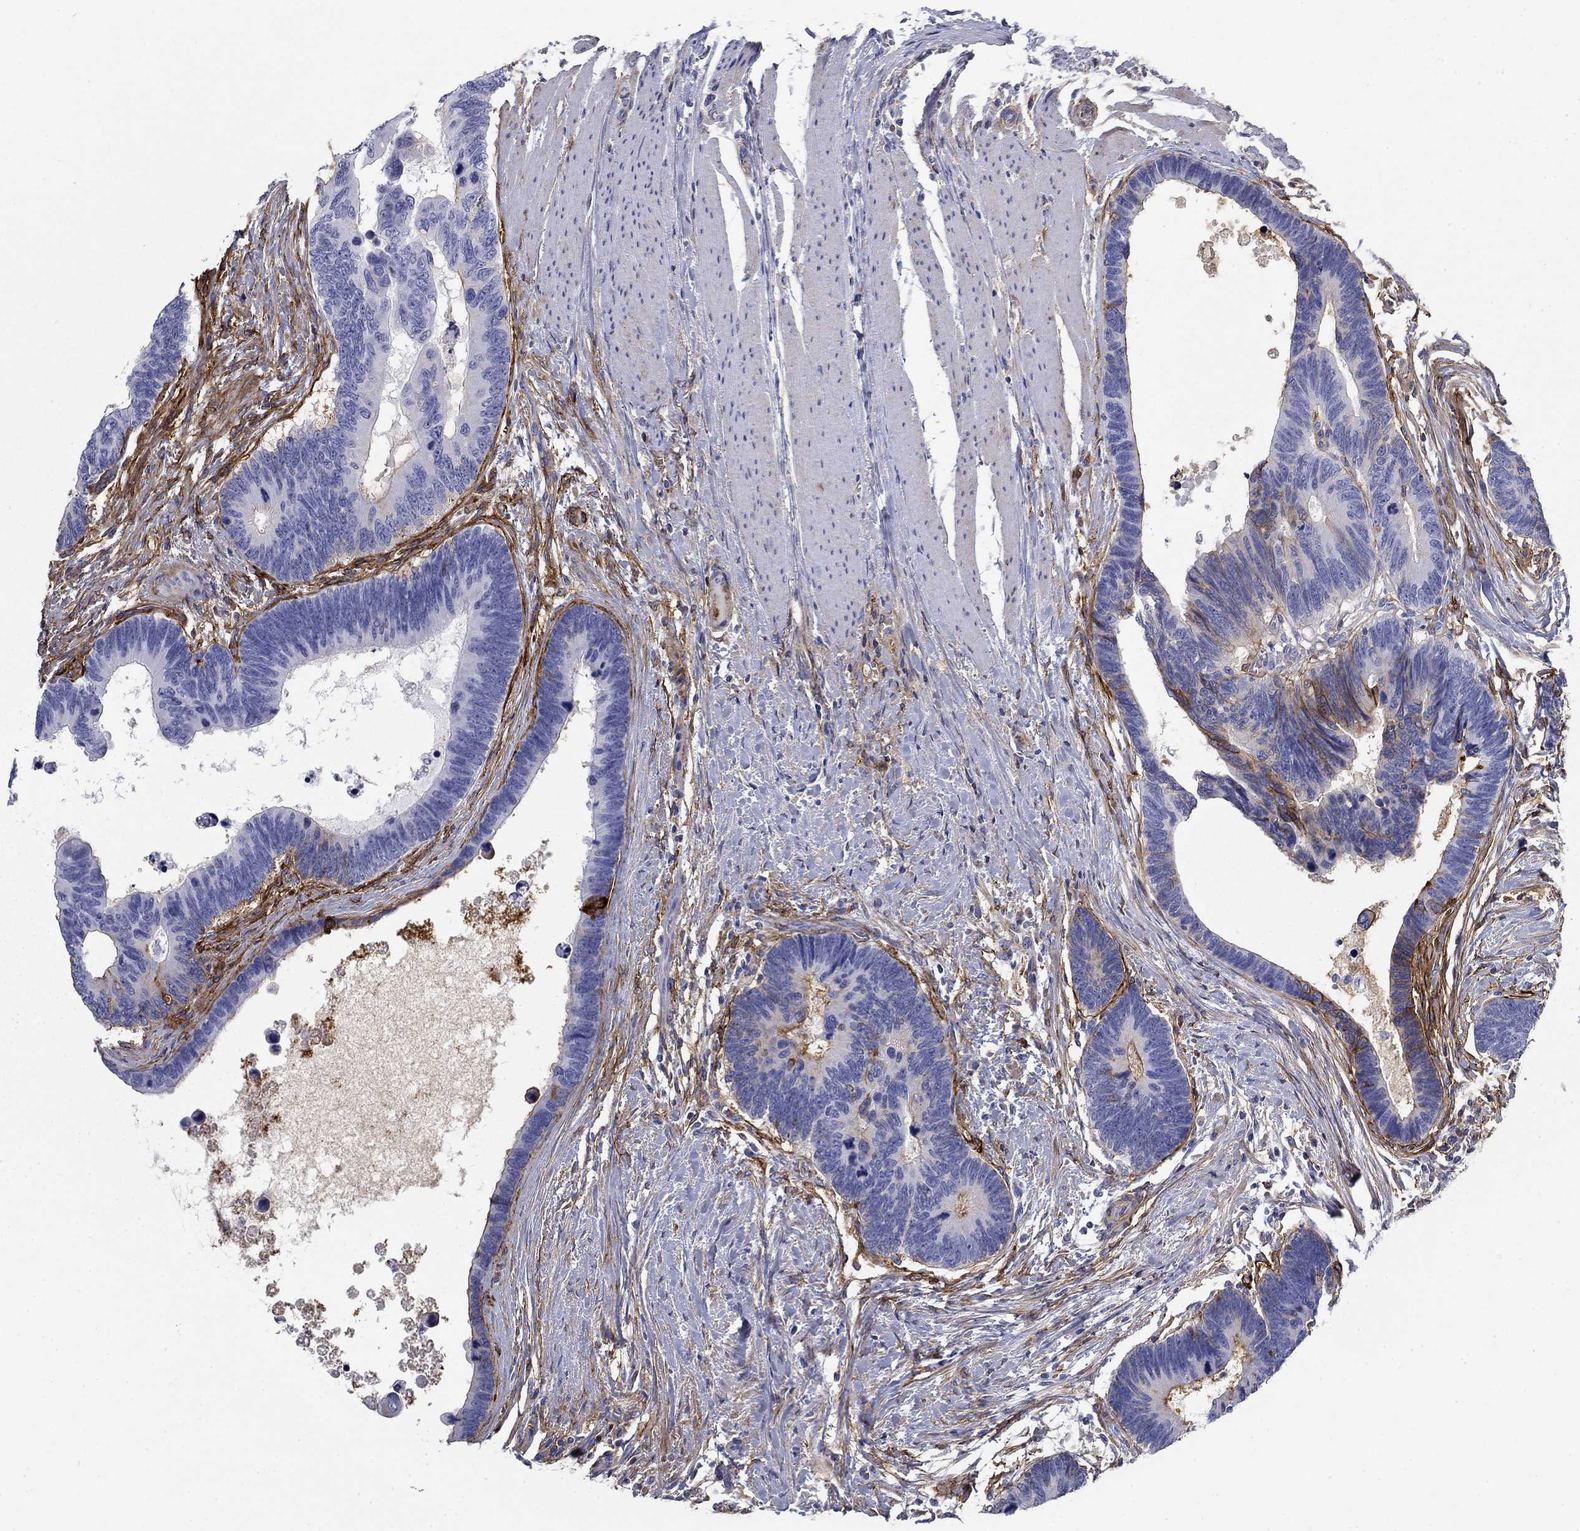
{"staining": {"intensity": "negative", "quantity": "none", "location": "none"}, "tissue": "colorectal cancer", "cell_type": "Tumor cells", "image_type": "cancer", "snomed": [{"axis": "morphology", "description": "Adenocarcinoma, NOS"}, {"axis": "topography", "description": "Colon"}], "caption": "This is an immunohistochemistry image of human colorectal adenocarcinoma. There is no positivity in tumor cells.", "gene": "GPC1", "patient": {"sex": "female", "age": 77}}